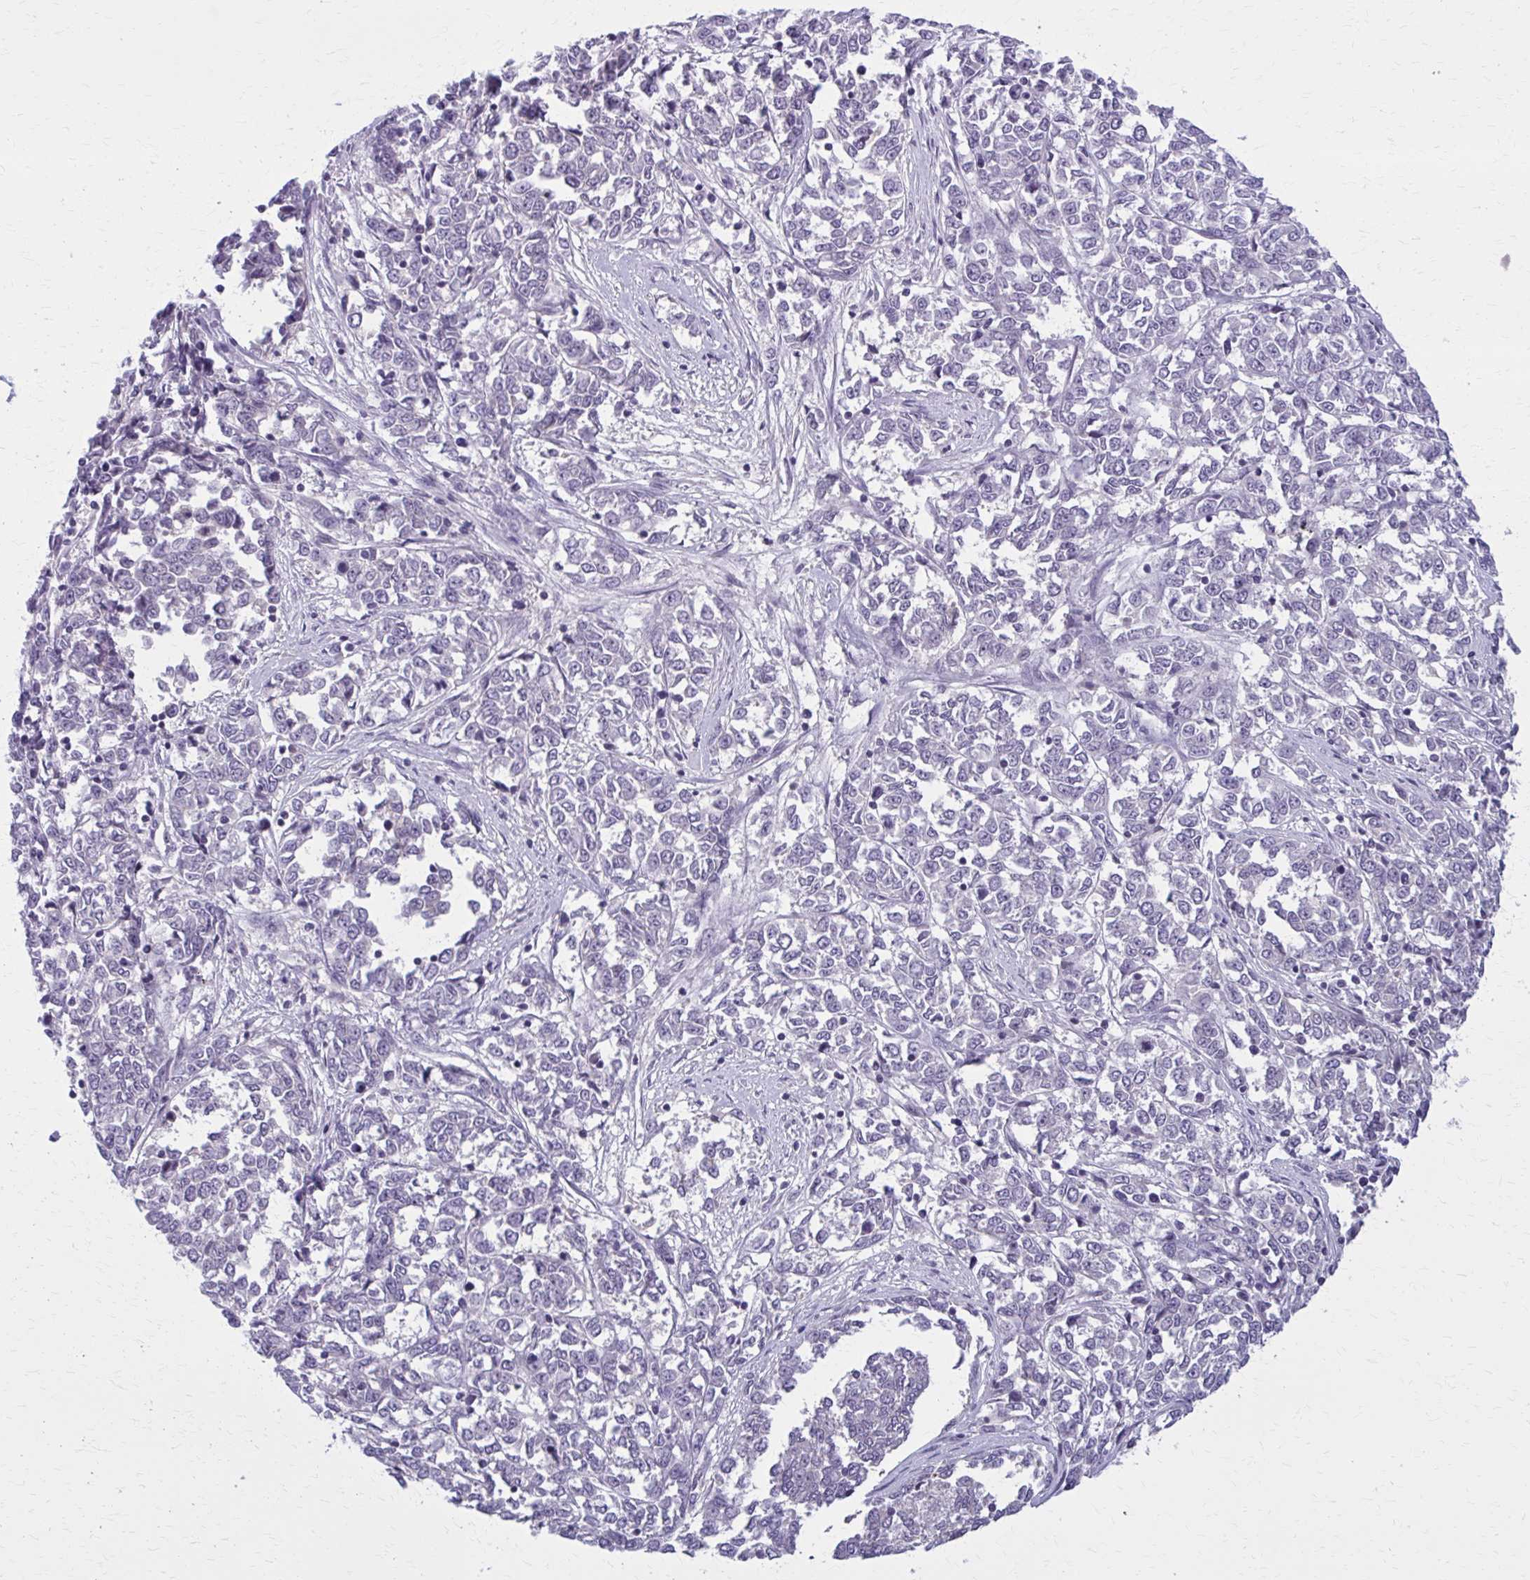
{"staining": {"intensity": "negative", "quantity": "none", "location": "none"}, "tissue": "melanoma", "cell_type": "Tumor cells", "image_type": "cancer", "snomed": [{"axis": "morphology", "description": "Malignant melanoma, NOS"}, {"axis": "topography", "description": "Skin"}], "caption": "There is no significant expression in tumor cells of melanoma.", "gene": "OR4A47", "patient": {"sex": "female", "age": 72}}